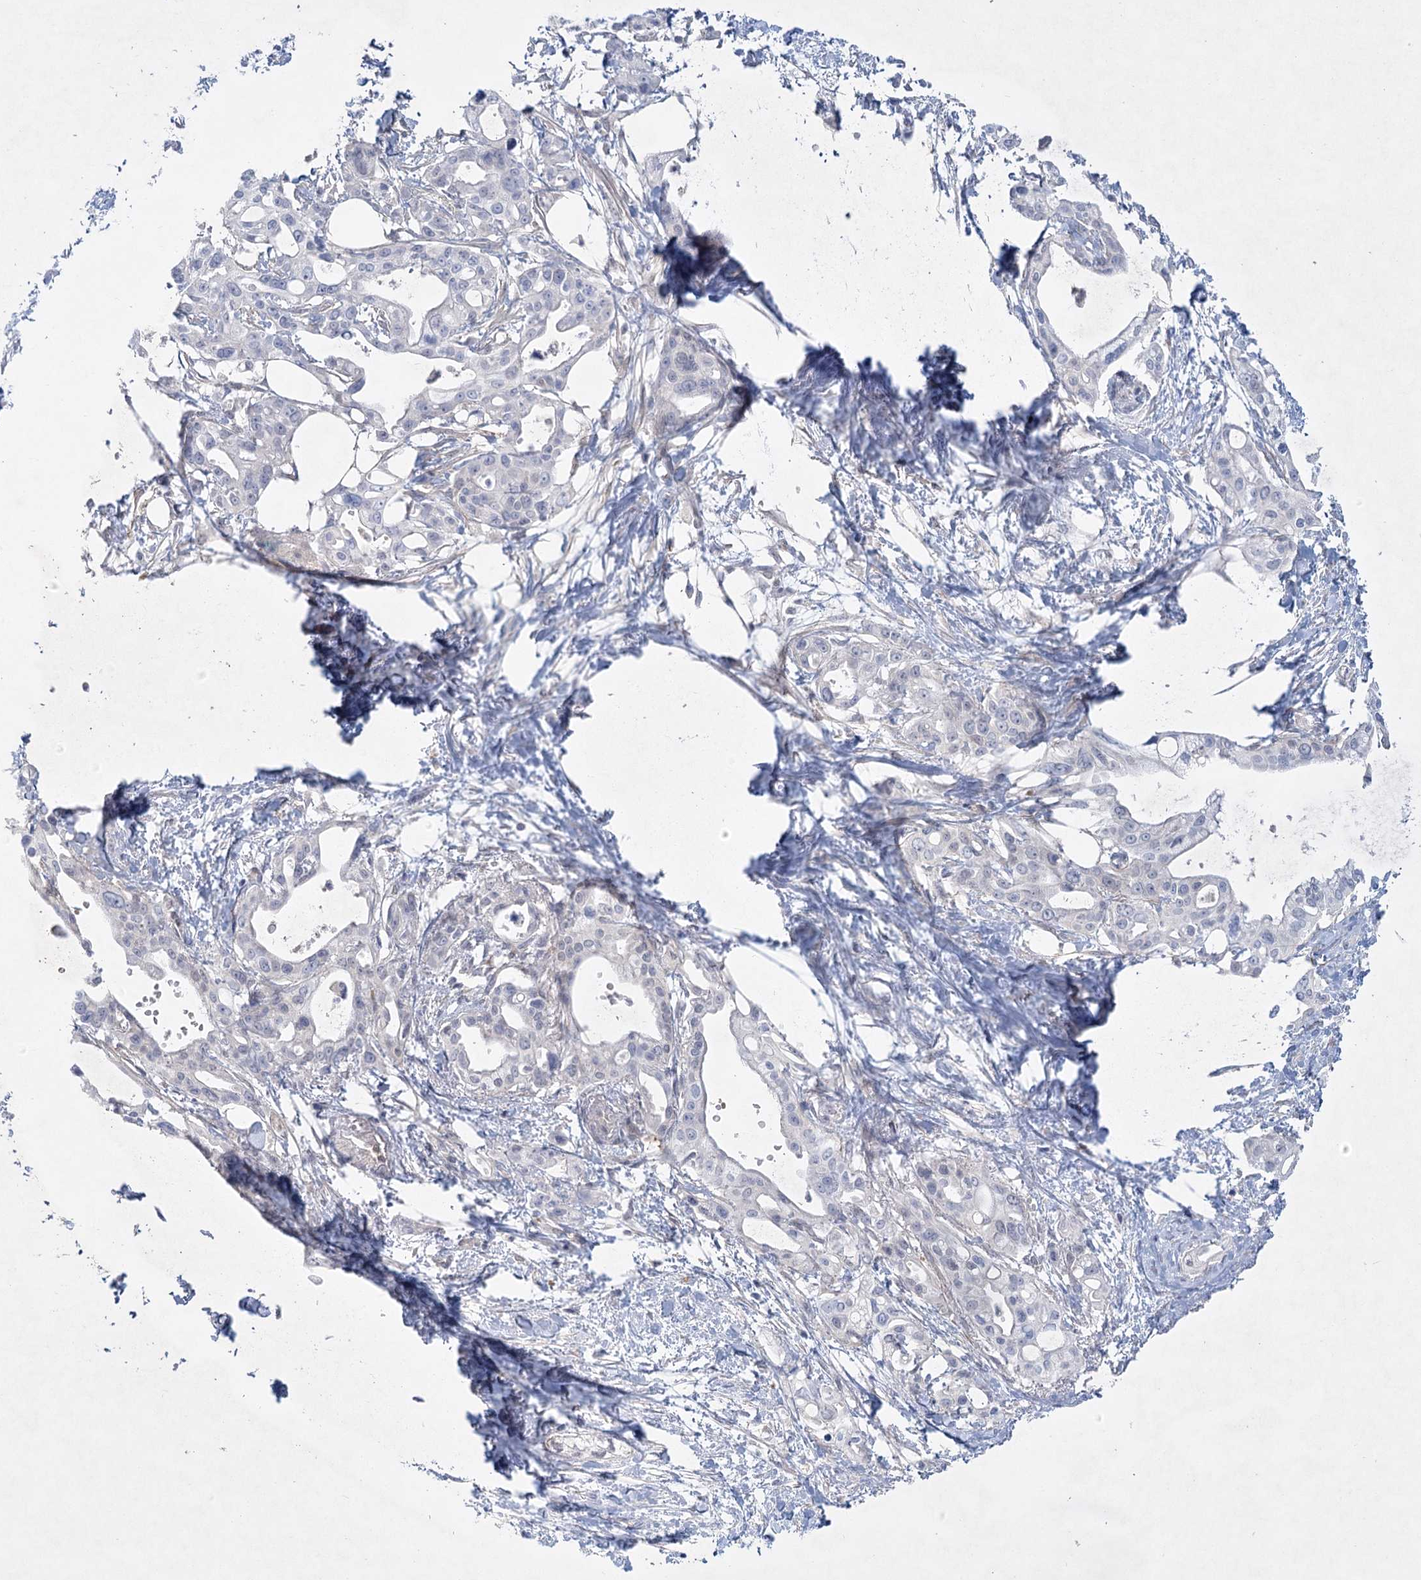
{"staining": {"intensity": "negative", "quantity": "none", "location": "none"}, "tissue": "pancreatic cancer", "cell_type": "Tumor cells", "image_type": "cancer", "snomed": [{"axis": "morphology", "description": "Adenocarcinoma, NOS"}, {"axis": "topography", "description": "Pancreas"}], "caption": "Pancreatic cancer stained for a protein using immunohistochemistry displays no positivity tumor cells.", "gene": "AAMDC", "patient": {"sex": "male", "age": 68}}